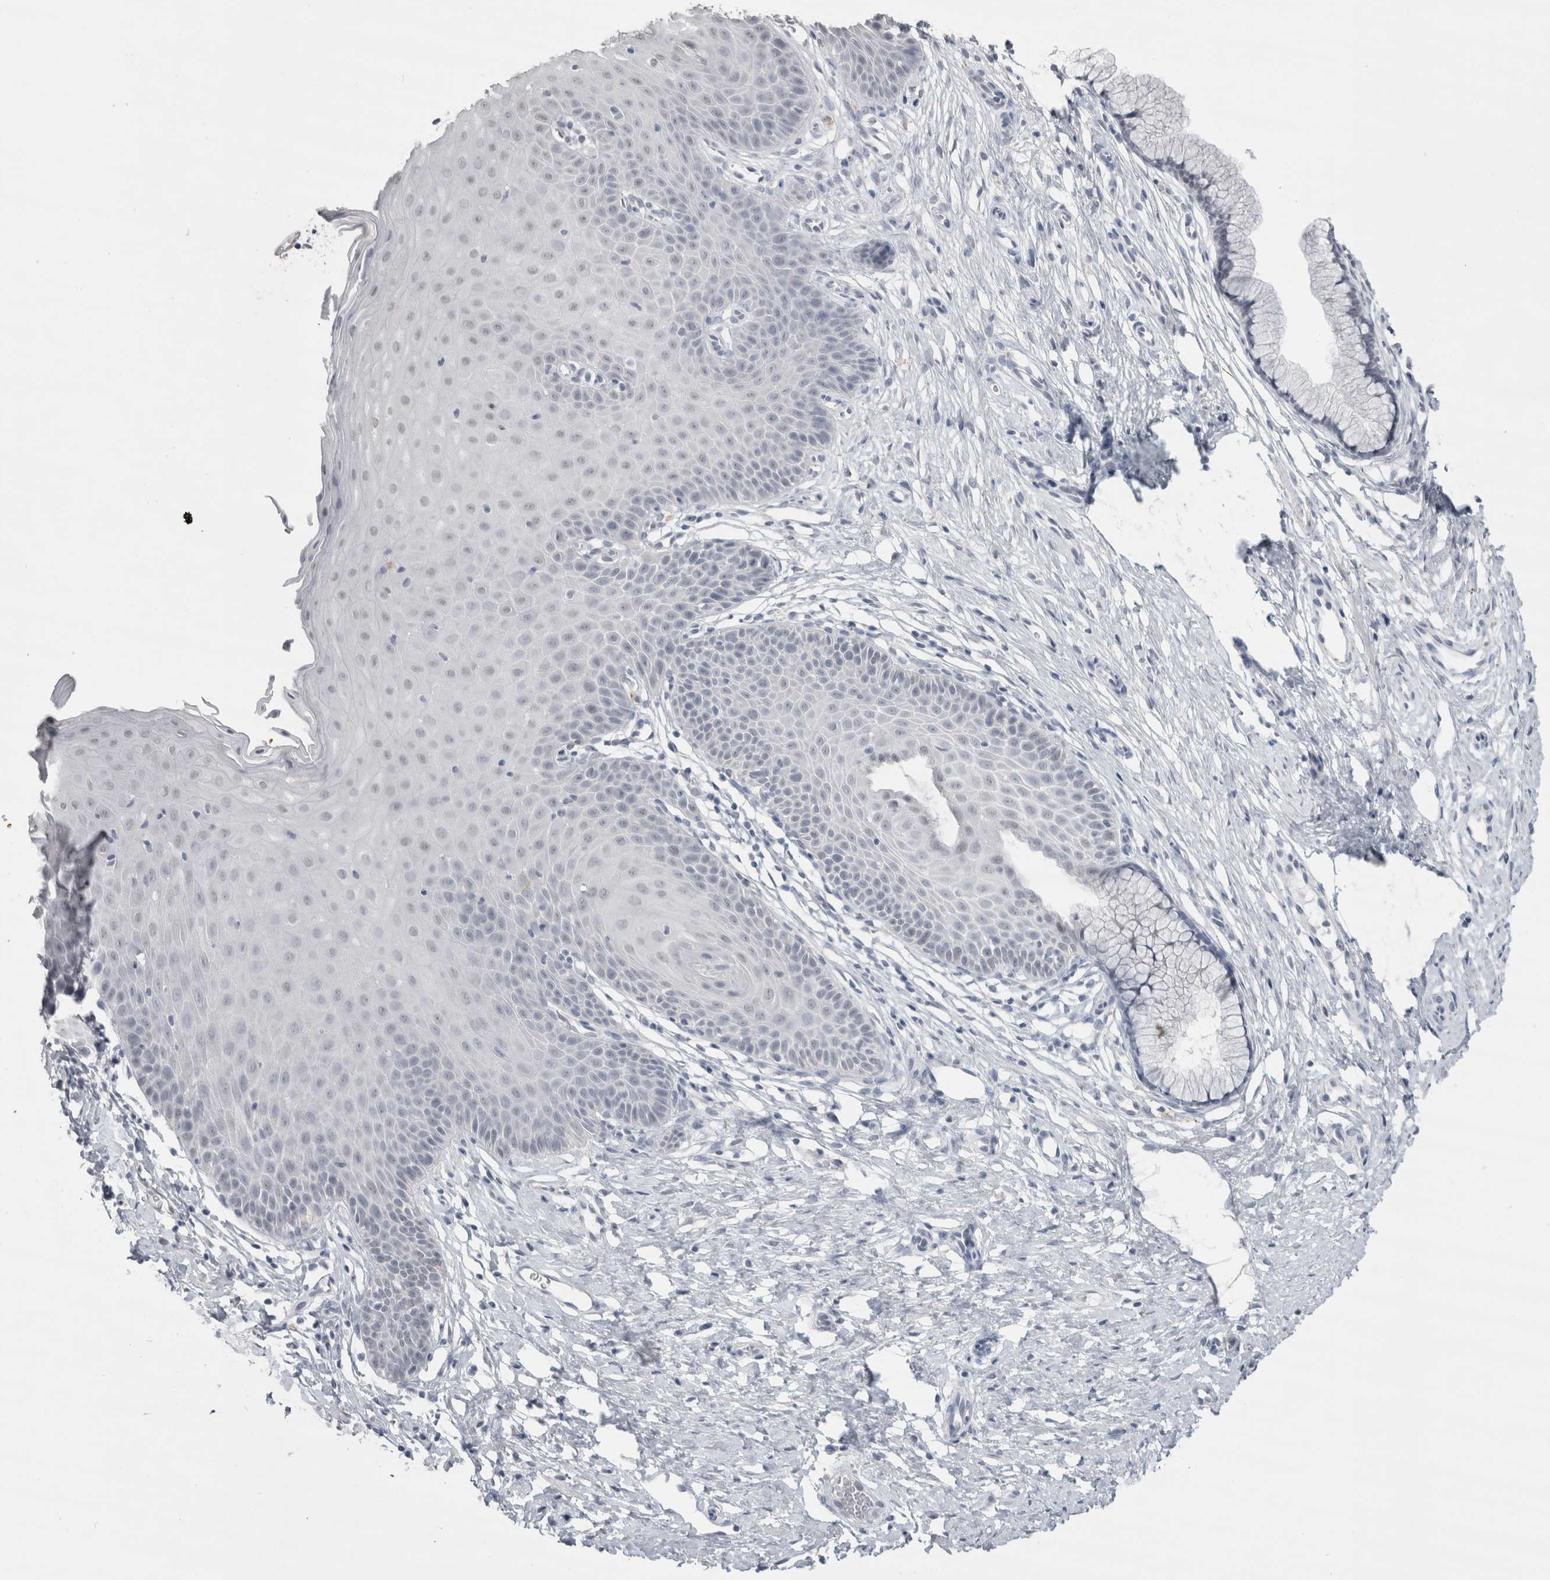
{"staining": {"intensity": "negative", "quantity": "none", "location": "none"}, "tissue": "cervix", "cell_type": "Glandular cells", "image_type": "normal", "snomed": [{"axis": "morphology", "description": "Normal tissue, NOS"}, {"axis": "topography", "description": "Cervix"}], "caption": "Glandular cells show no significant protein positivity in benign cervix. (Stains: DAB (3,3'-diaminobenzidine) IHC with hematoxylin counter stain, Microscopy: brightfield microscopy at high magnification).", "gene": "CDH17", "patient": {"sex": "female", "age": 36}}